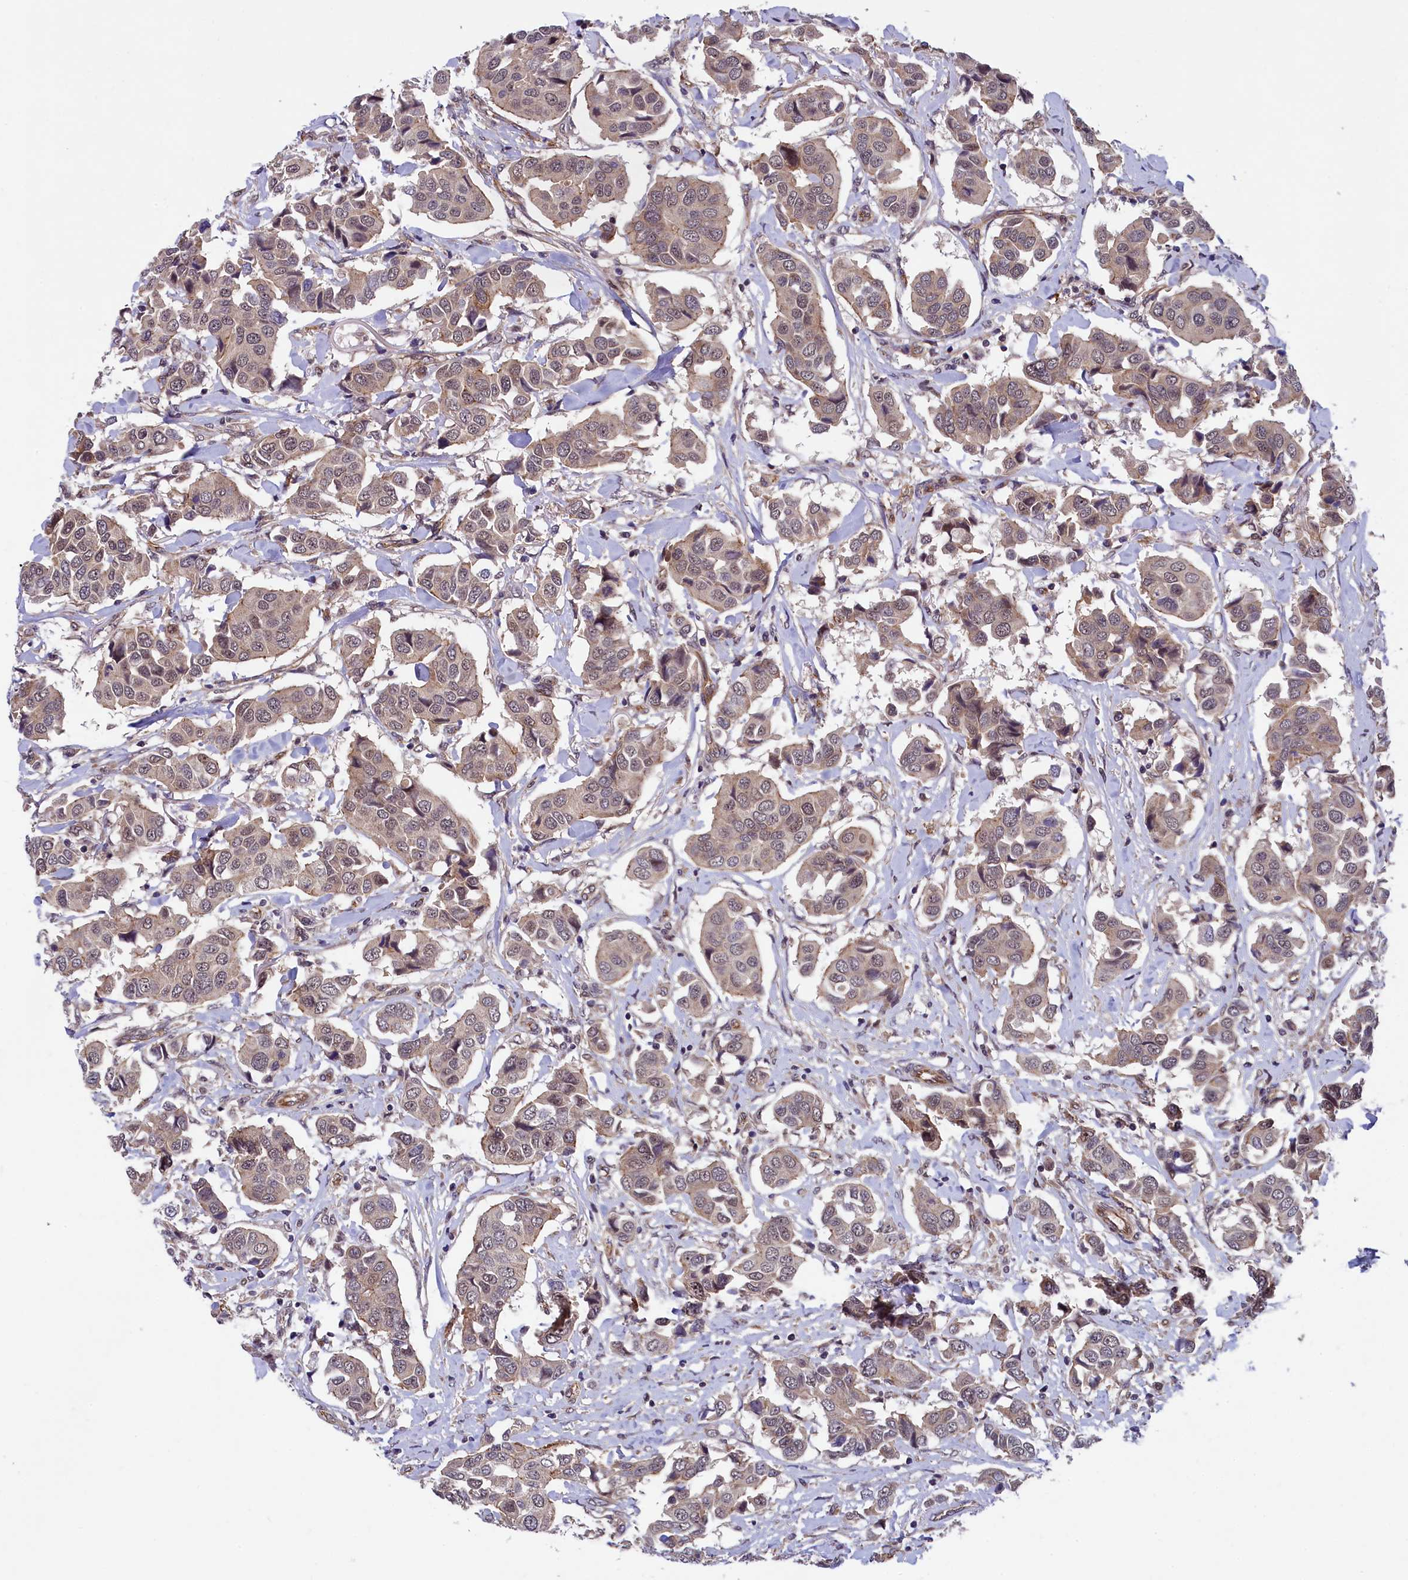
{"staining": {"intensity": "weak", "quantity": "<25%", "location": "cytoplasmic/membranous,nuclear"}, "tissue": "breast cancer", "cell_type": "Tumor cells", "image_type": "cancer", "snomed": [{"axis": "morphology", "description": "Duct carcinoma"}, {"axis": "topography", "description": "Breast"}], "caption": "IHC of human breast cancer reveals no staining in tumor cells.", "gene": "ARL14EP", "patient": {"sex": "female", "age": 80}}